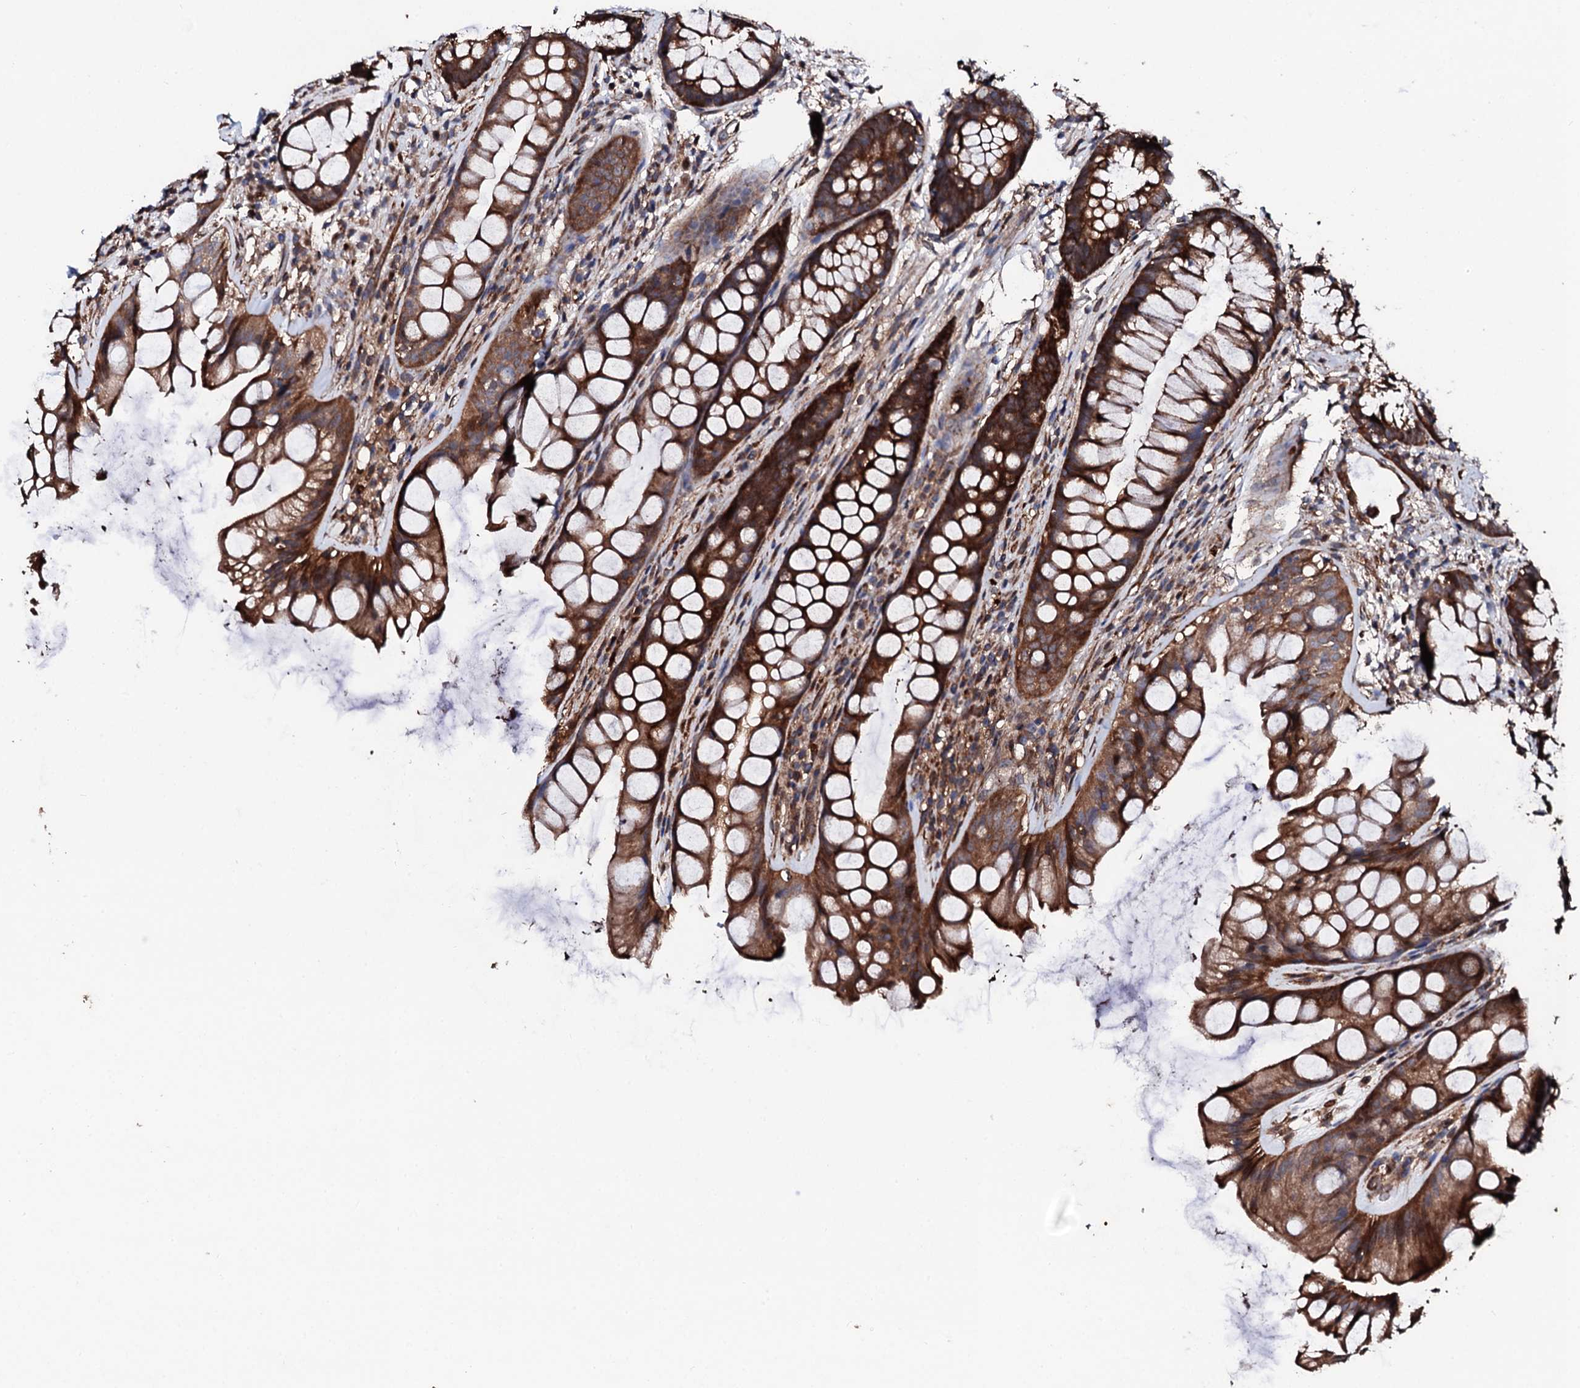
{"staining": {"intensity": "strong", "quantity": ">75%", "location": "cytoplasmic/membranous"}, "tissue": "rectum", "cell_type": "Glandular cells", "image_type": "normal", "snomed": [{"axis": "morphology", "description": "Normal tissue, NOS"}, {"axis": "topography", "description": "Rectum"}], "caption": "An IHC micrograph of benign tissue is shown. Protein staining in brown shows strong cytoplasmic/membranous positivity in rectum within glandular cells. (DAB (3,3'-diaminobenzidine) IHC, brown staining for protein, blue staining for nuclei).", "gene": "CKAP5", "patient": {"sex": "male", "age": 74}}